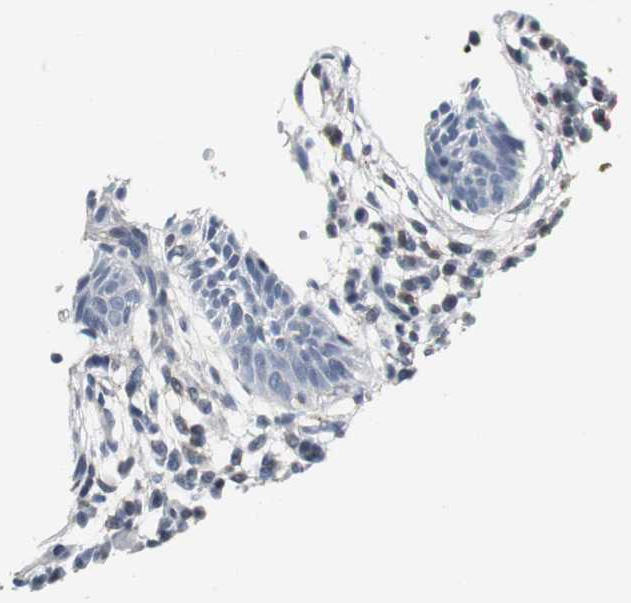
{"staining": {"intensity": "weak", "quantity": "25%-75%", "location": "cytoplasmic/membranous"}, "tissue": "skin cancer", "cell_type": "Tumor cells", "image_type": "cancer", "snomed": [{"axis": "morphology", "description": "Normal tissue, NOS"}, {"axis": "morphology", "description": "Basal cell carcinoma"}, {"axis": "topography", "description": "Skin"}], "caption": "Skin basal cell carcinoma was stained to show a protein in brown. There is low levels of weak cytoplasmic/membranous staining in approximately 25%-75% of tumor cells.", "gene": "ZSCAN22", "patient": {"sex": "female", "age": 69}}